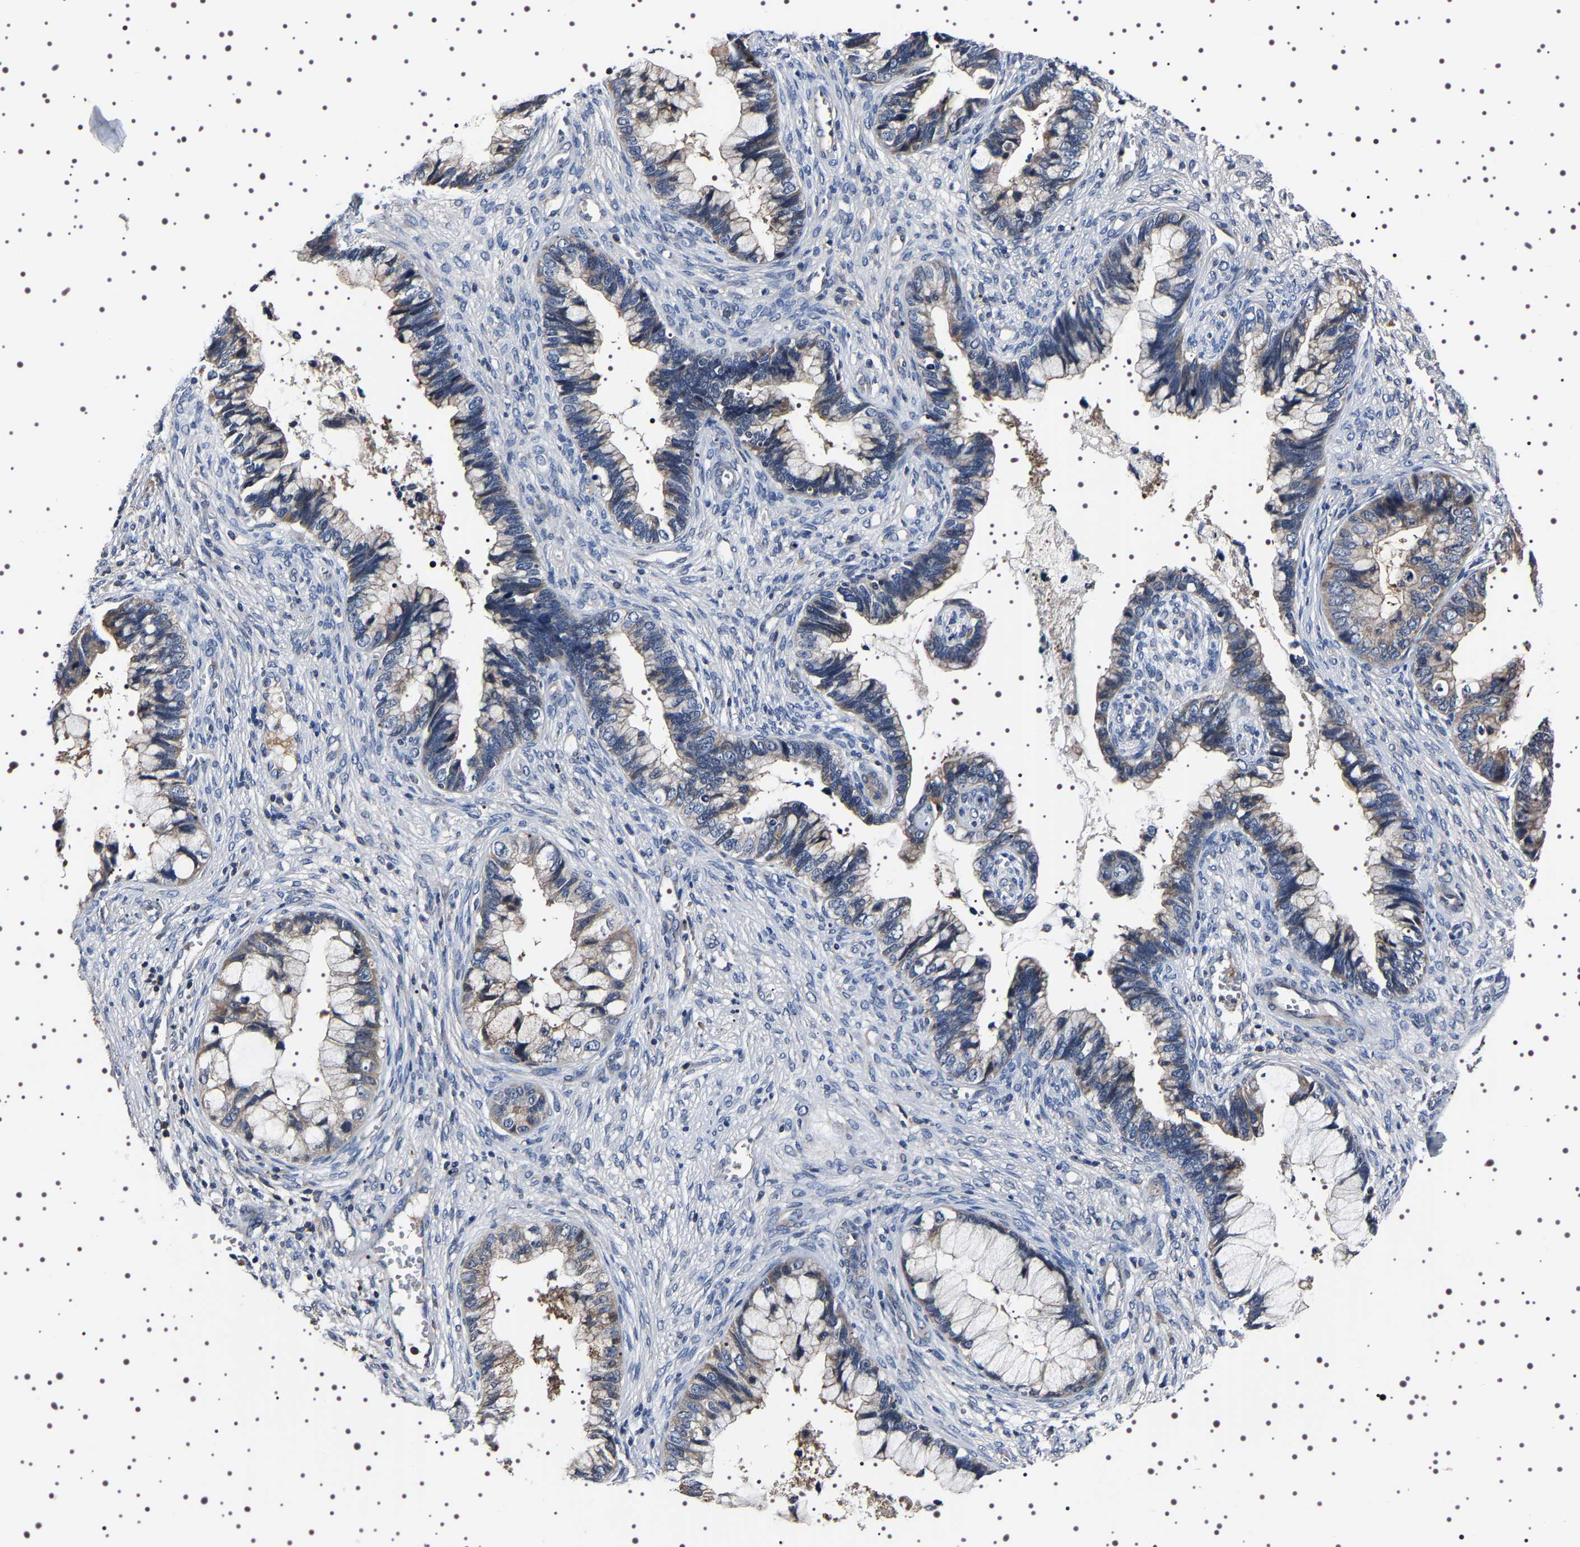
{"staining": {"intensity": "weak", "quantity": "25%-75%", "location": "cytoplasmic/membranous"}, "tissue": "cervical cancer", "cell_type": "Tumor cells", "image_type": "cancer", "snomed": [{"axis": "morphology", "description": "Adenocarcinoma, NOS"}, {"axis": "topography", "description": "Cervix"}], "caption": "A histopathology image of human cervical adenocarcinoma stained for a protein shows weak cytoplasmic/membranous brown staining in tumor cells.", "gene": "TARBP1", "patient": {"sex": "female", "age": 44}}